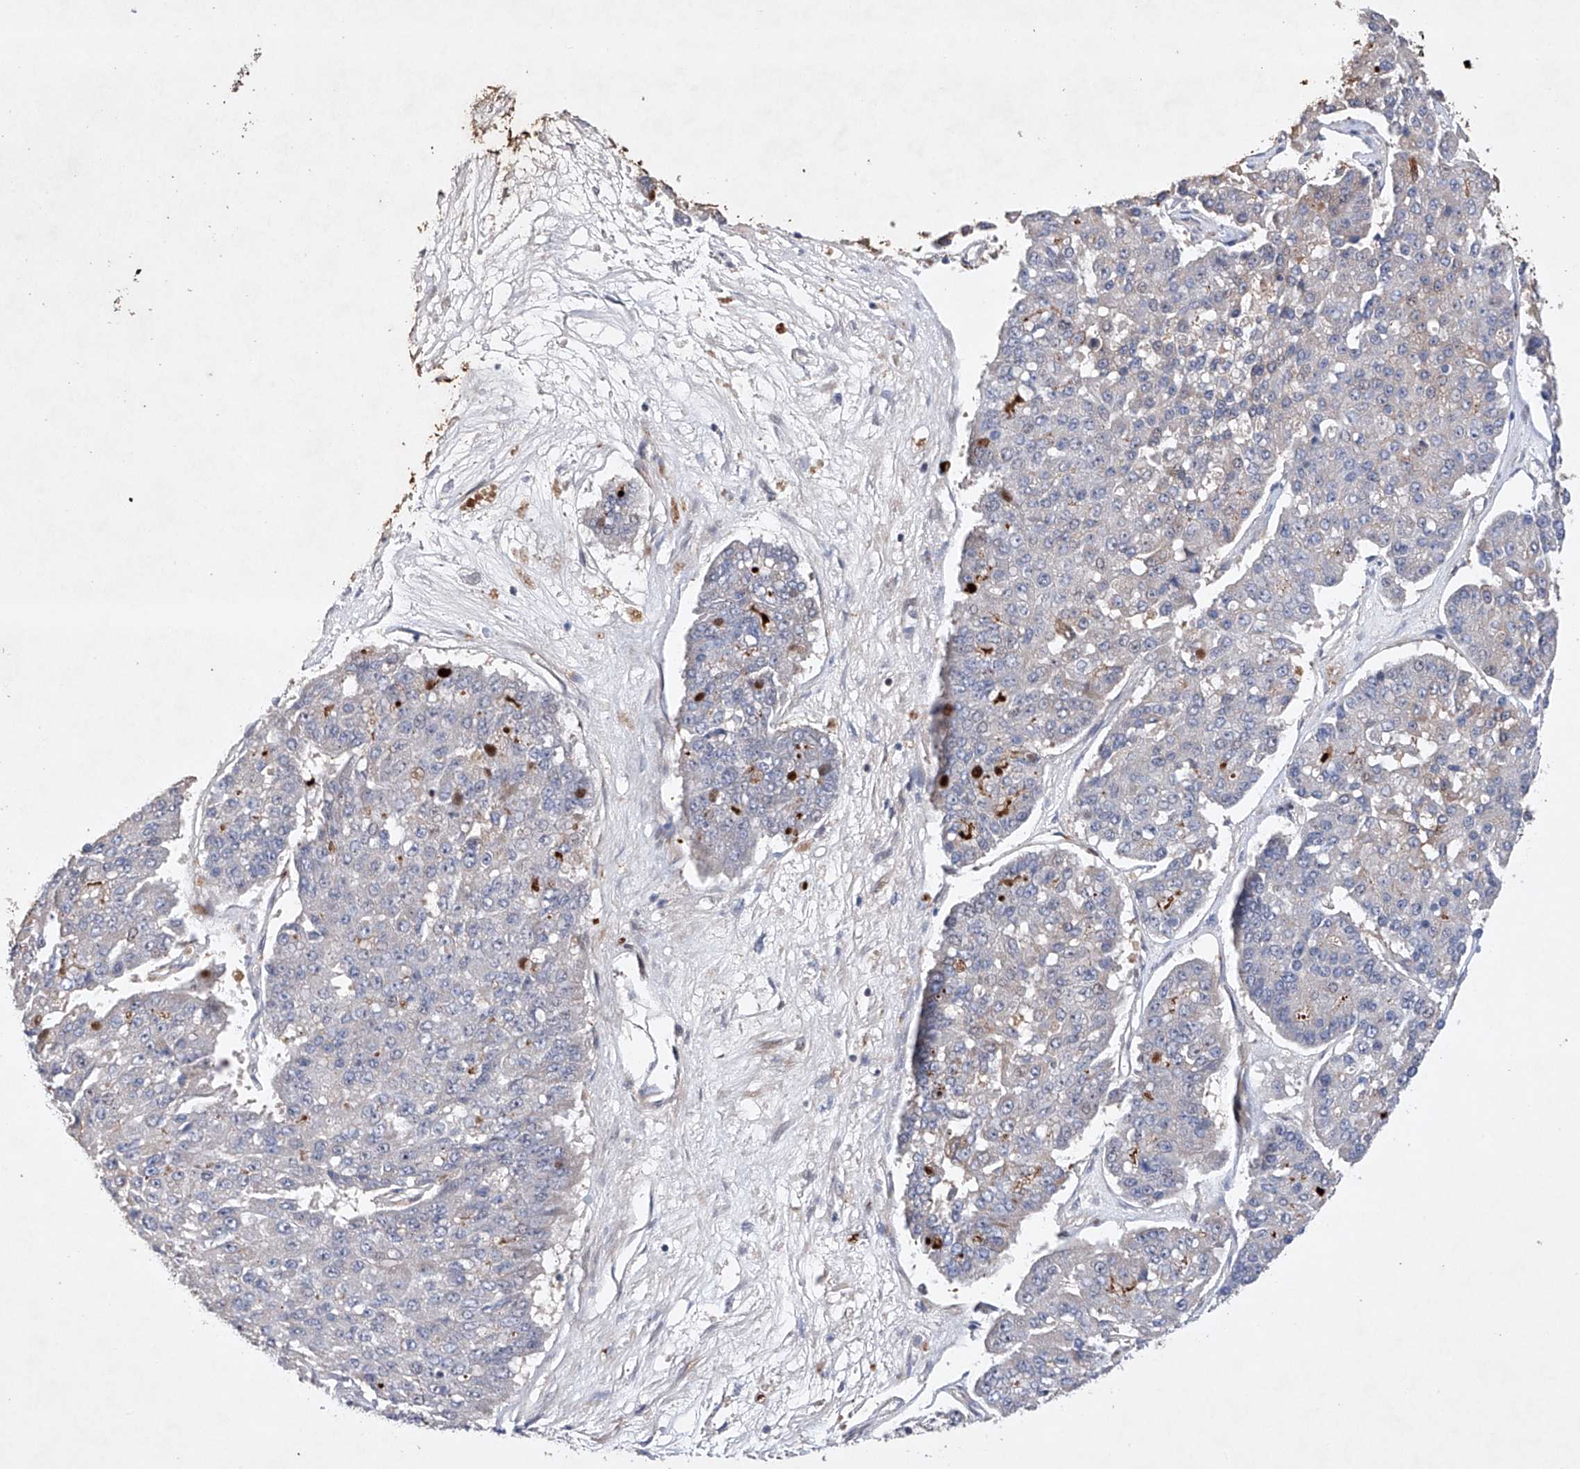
{"staining": {"intensity": "negative", "quantity": "none", "location": "none"}, "tissue": "pancreatic cancer", "cell_type": "Tumor cells", "image_type": "cancer", "snomed": [{"axis": "morphology", "description": "Adenocarcinoma, NOS"}, {"axis": "topography", "description": "Pancreas"}], "caption": "A high-resolution image shows immunohistochemistry (IHC) staining of pancreatic cancer, which demonstrates no significant staining in tumor cells.", "gene": "AFG1L", "patient": {"sex": "male", "age": 50}}